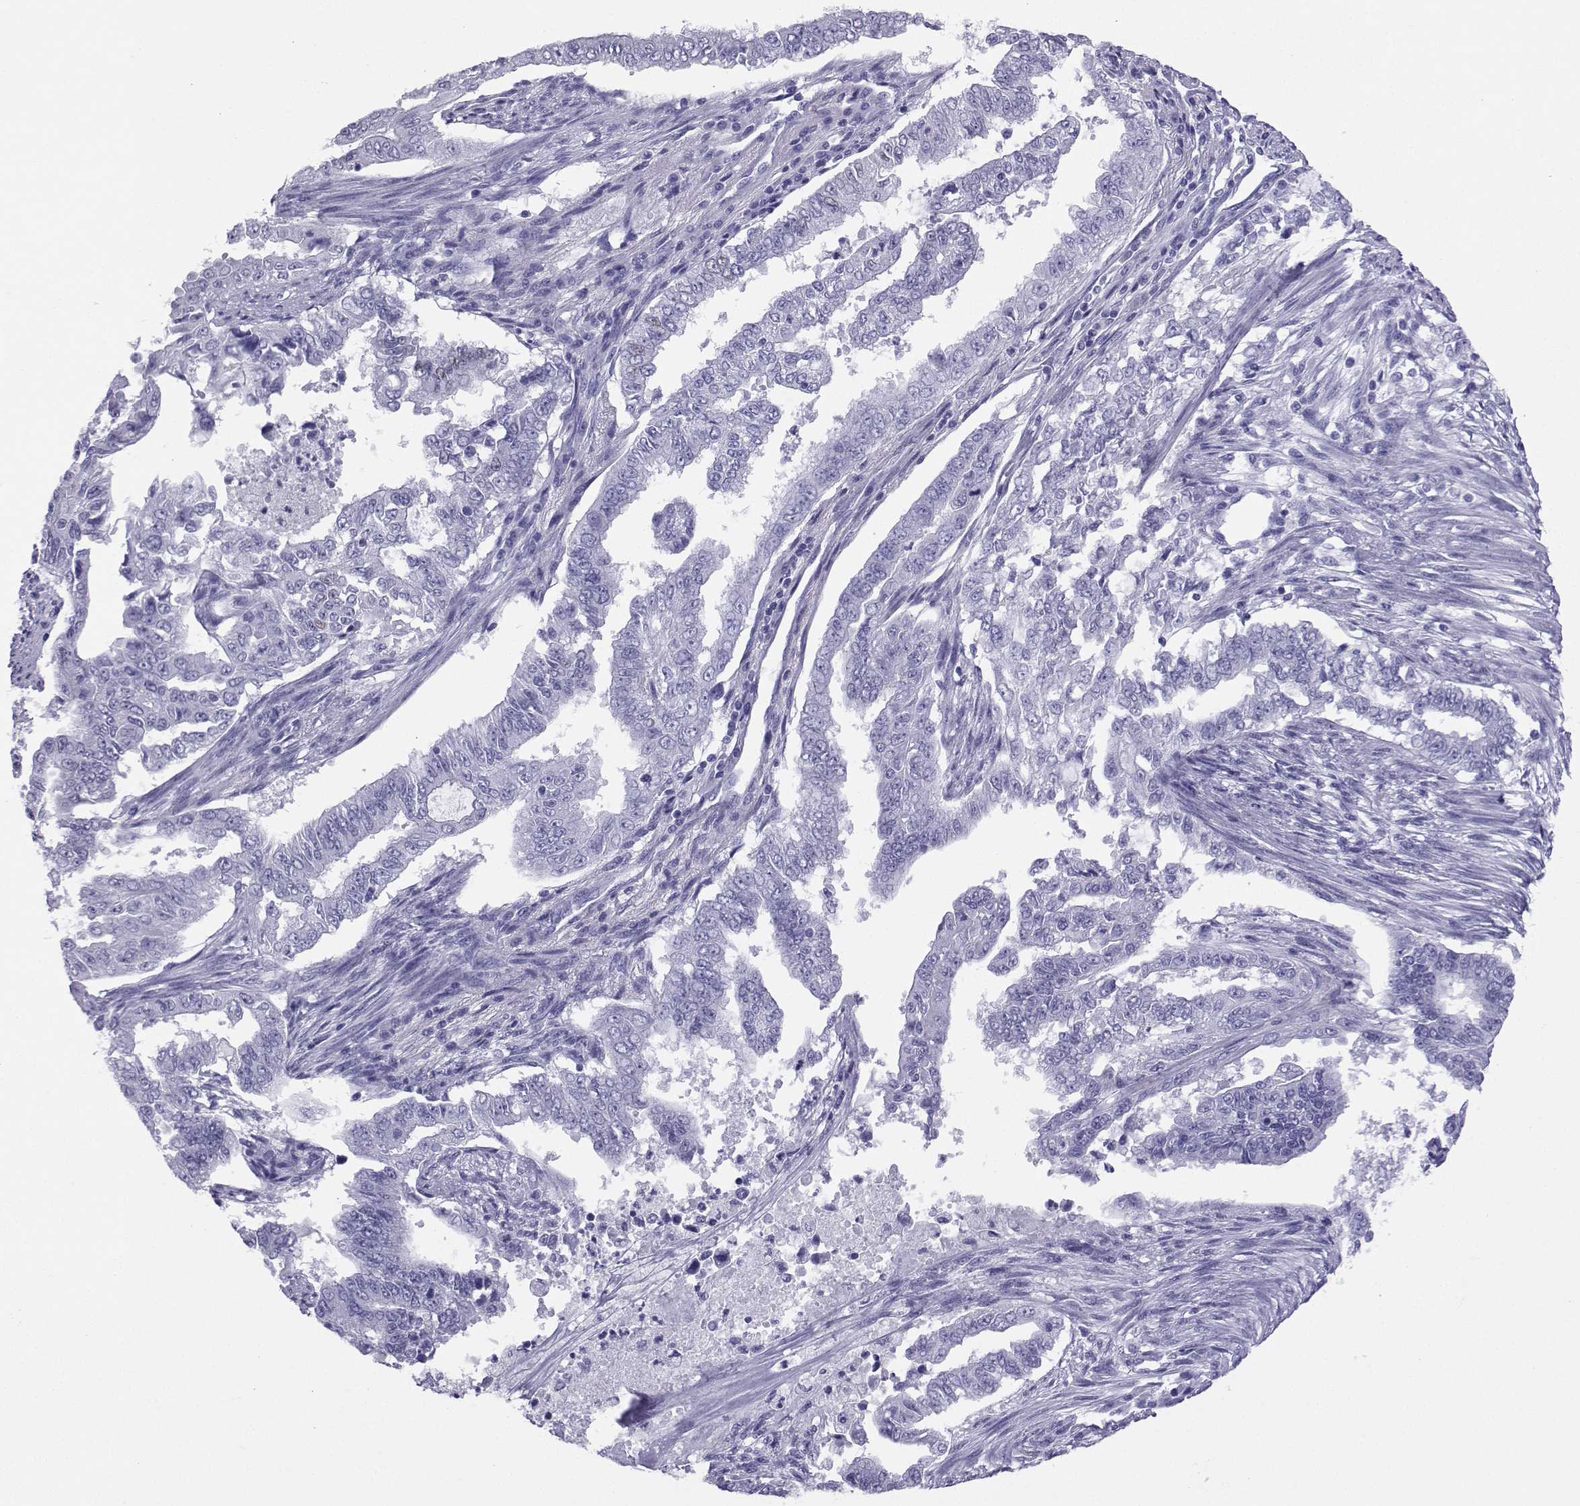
{"staining": {"intensity": "negative", "quantity": "none", "location": "none"}, "tissue": "endometrial cancer", "cell_type": "Tumor cells", "image_type": "cancer", "snomed": [{"axis": "morphology", "description": "Adenocarcinoma, NOS"}, {"axis": "topography", "description": "Uterus"}], "caption": "DAB immunohistochemical staining of endometrial cancer demonstrates no significant staining in tumor cells.", "gene": "LORICRIN", "patient": {"sex": "female", "age": 59}}